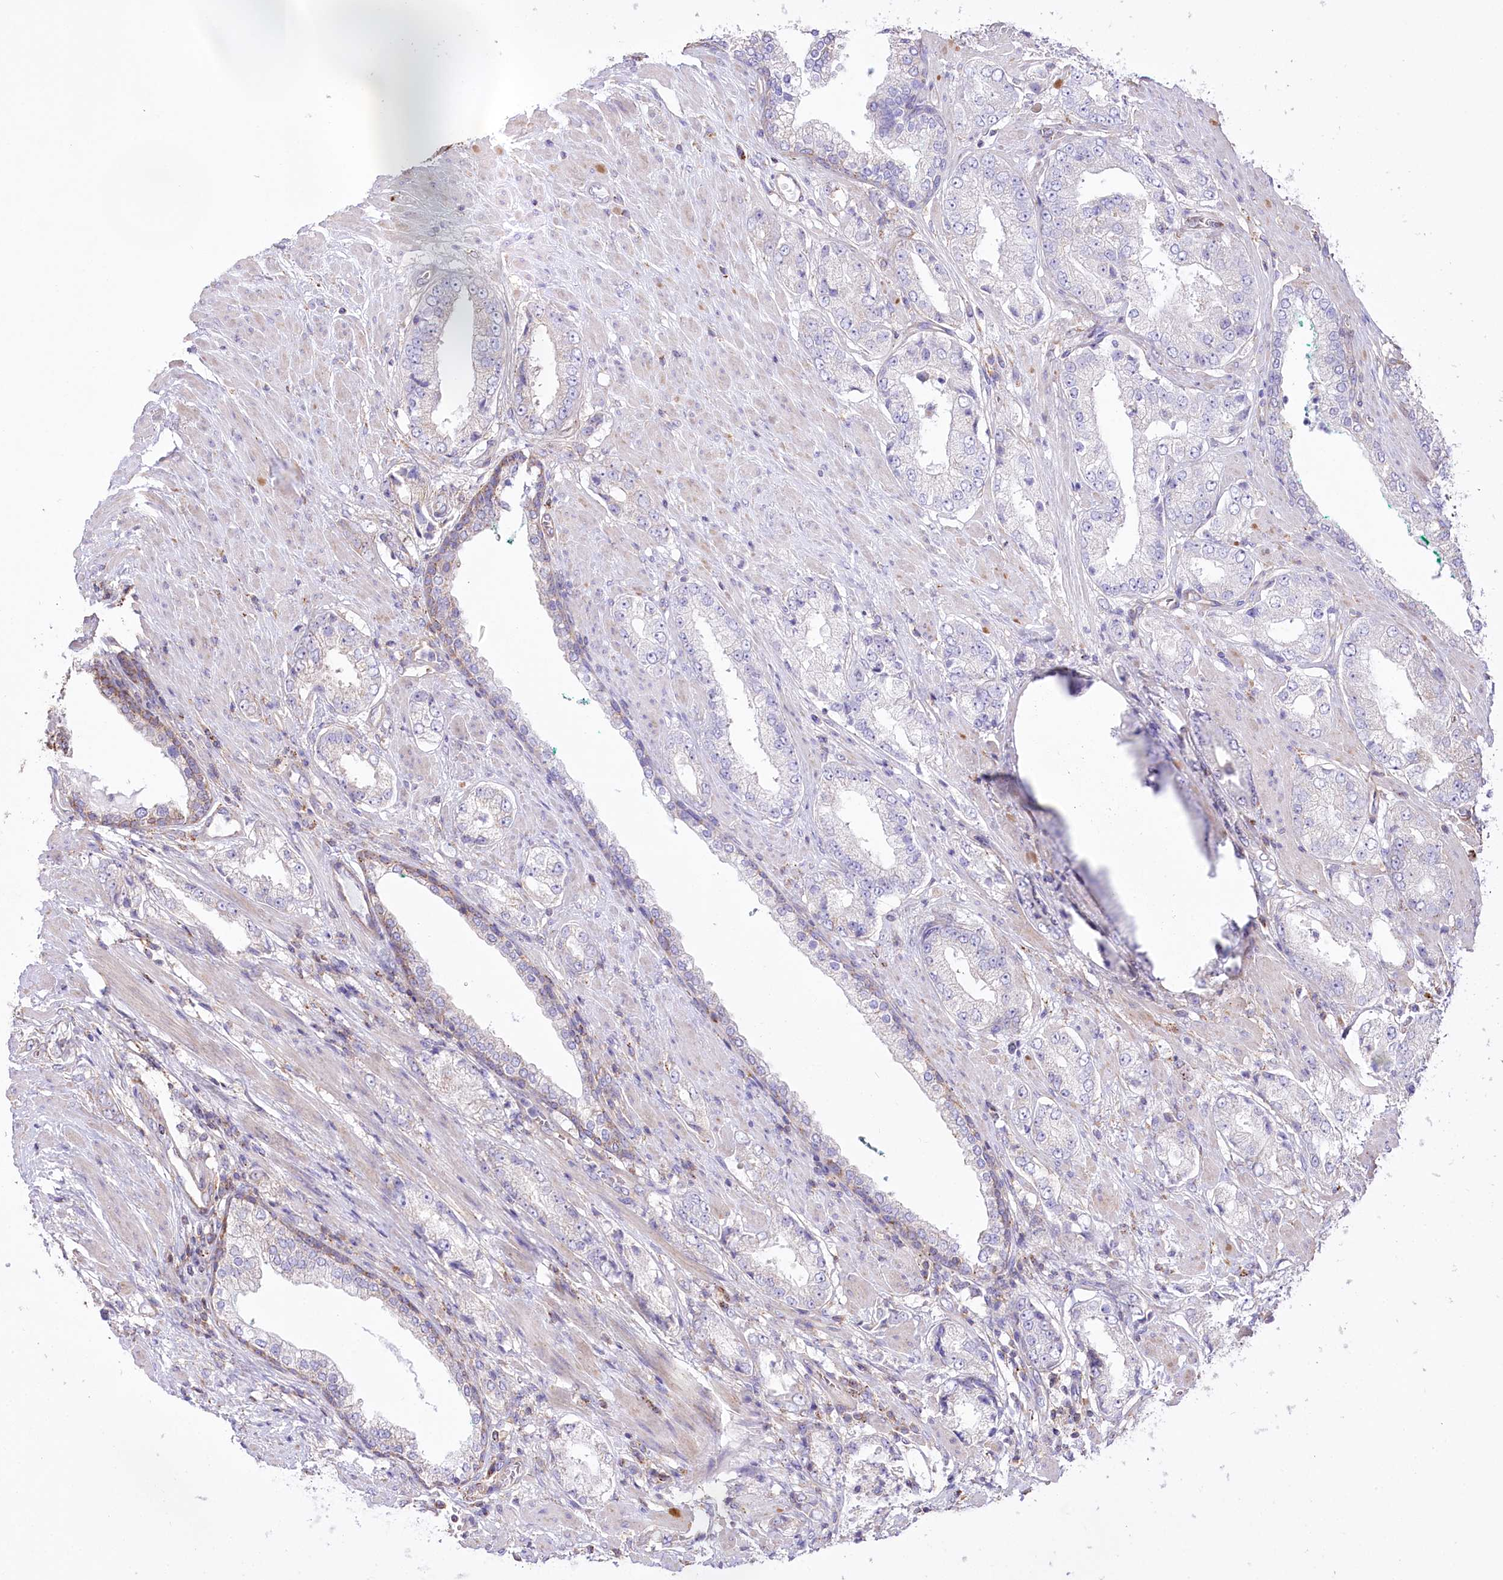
{"staining": {"intensity": "negative", "quantity": "none", "location": "none"}, "tissue": "prostate cancer", "cell_type": "Tumor cells", "image_type": "cancer", "snomed": [{"axis": "morphology", "description": "Adenocarcinoma, Low grade"}, {"axis": "topography", "description": "Prostate"}], "caption": "DAB immunohistochemical staining of human prostate adenocarcinoma (low-grade) reveals no significant expression in tumor cells.", "gene": "FAM216A", "patient": {"sex": "male", "age": 67}}